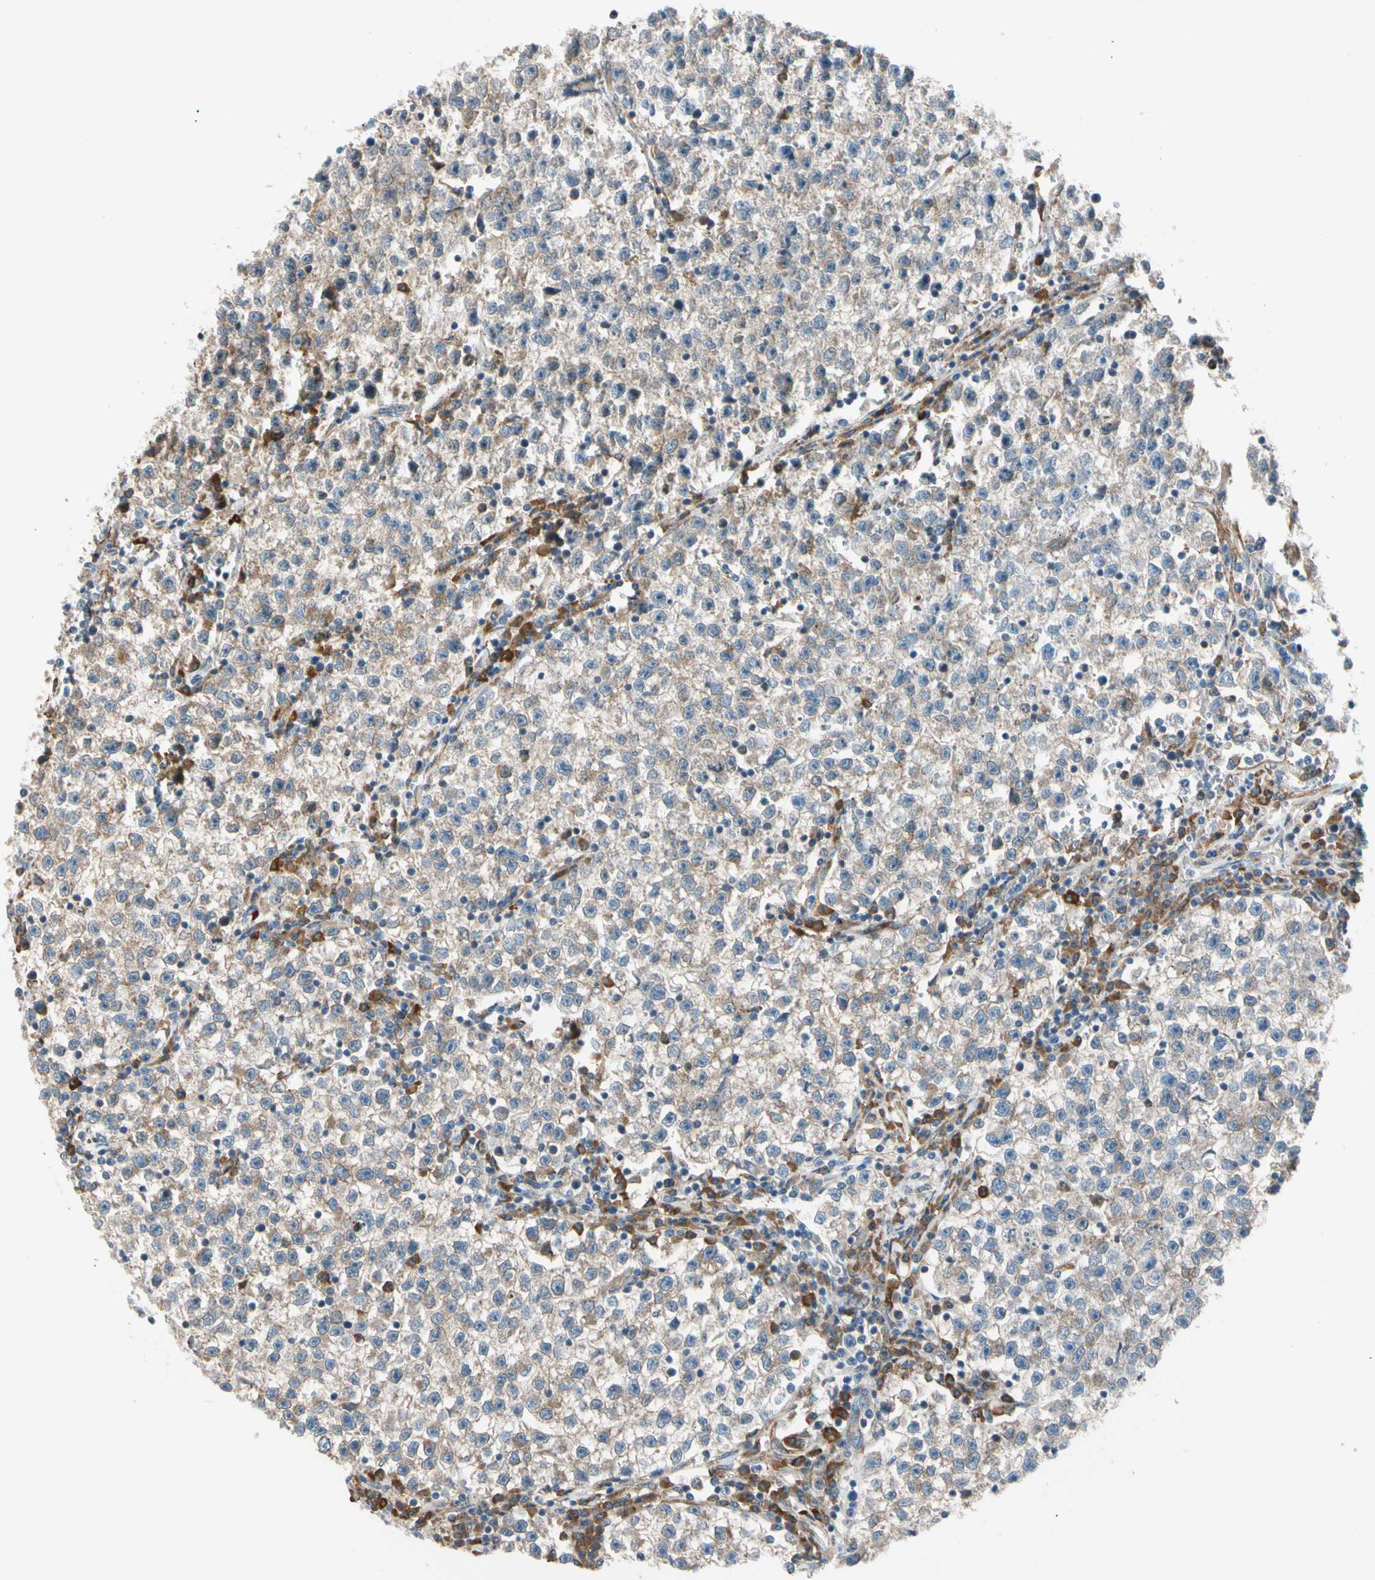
{"staining": {"intensity": "weak", "quantity": ">75%", "location": "cytoplasmic/membranous"}, "tissue": "testis cancer", "cell_type": "Tumor cells", "image_type": "cancer", "snomed": [{"axis": "morphology", "description": "Seminoma, NOS"}, {"axis": "topography", "description": "Testis"}], "caption": "Human testis seminoma stained with a protein marker demonstrates weak staining in tumor cells.", "gene": "LIMK2", "patient": {"sex": "male", "age": 22}}